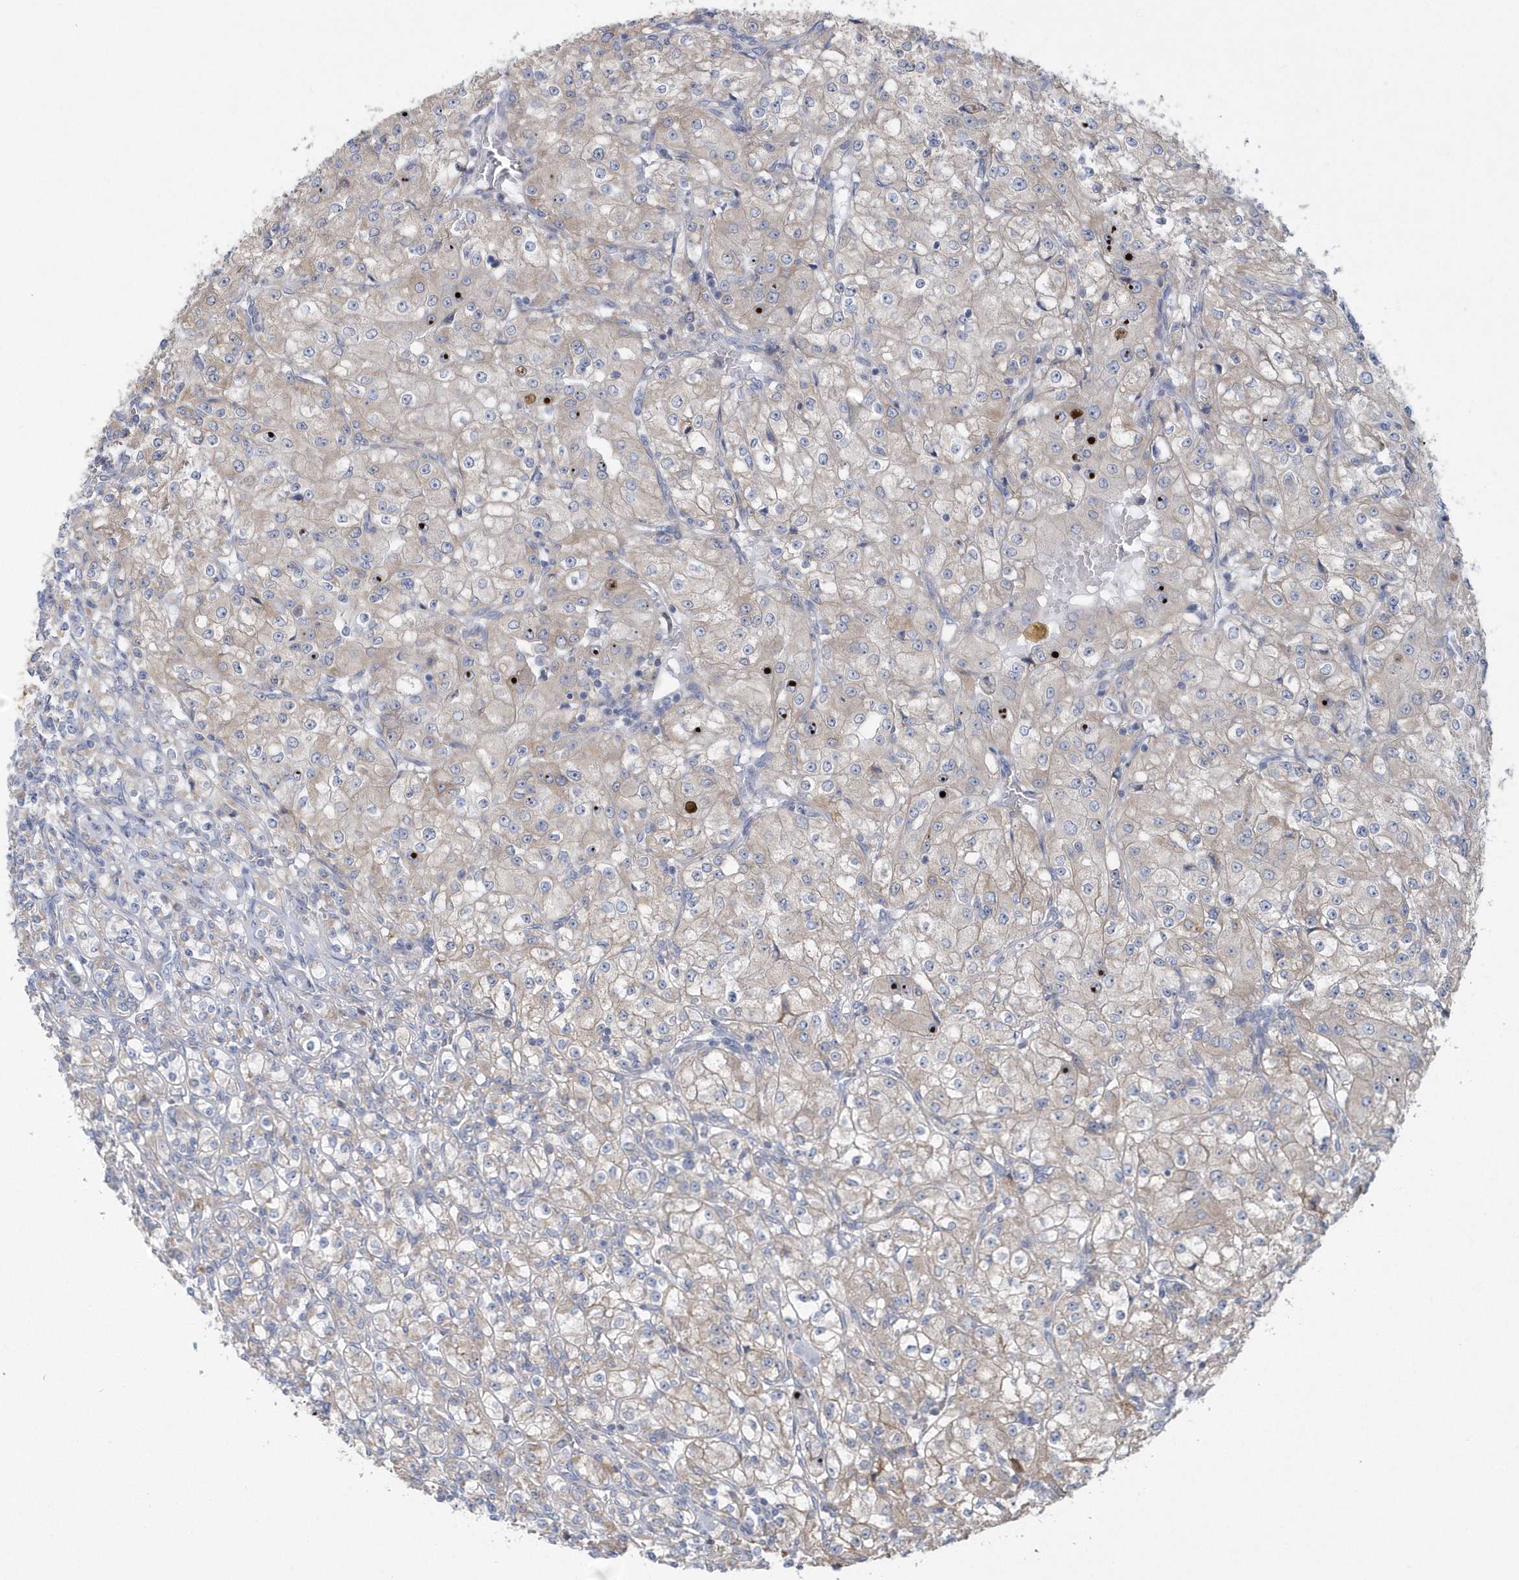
{"staining": {"intensity": "negative", "quantity": "none", "location": "none"}, "tissue": "renal cancer", "cell_type": "Tumor cells", "image_type": "cancer", "snomed": [{"axis": "morphology", "description": "Adenocarcinoma, NOS"}, {"axis": "topography", "description": "Kidney"}], "caption": "A histopathology image of renal cancer (adenocarcinoma) stained for a protein demonstrates no brown staining in tumor cells.", "gene": "SPATA18", "patient": {"sex": "male", "age": 77}}